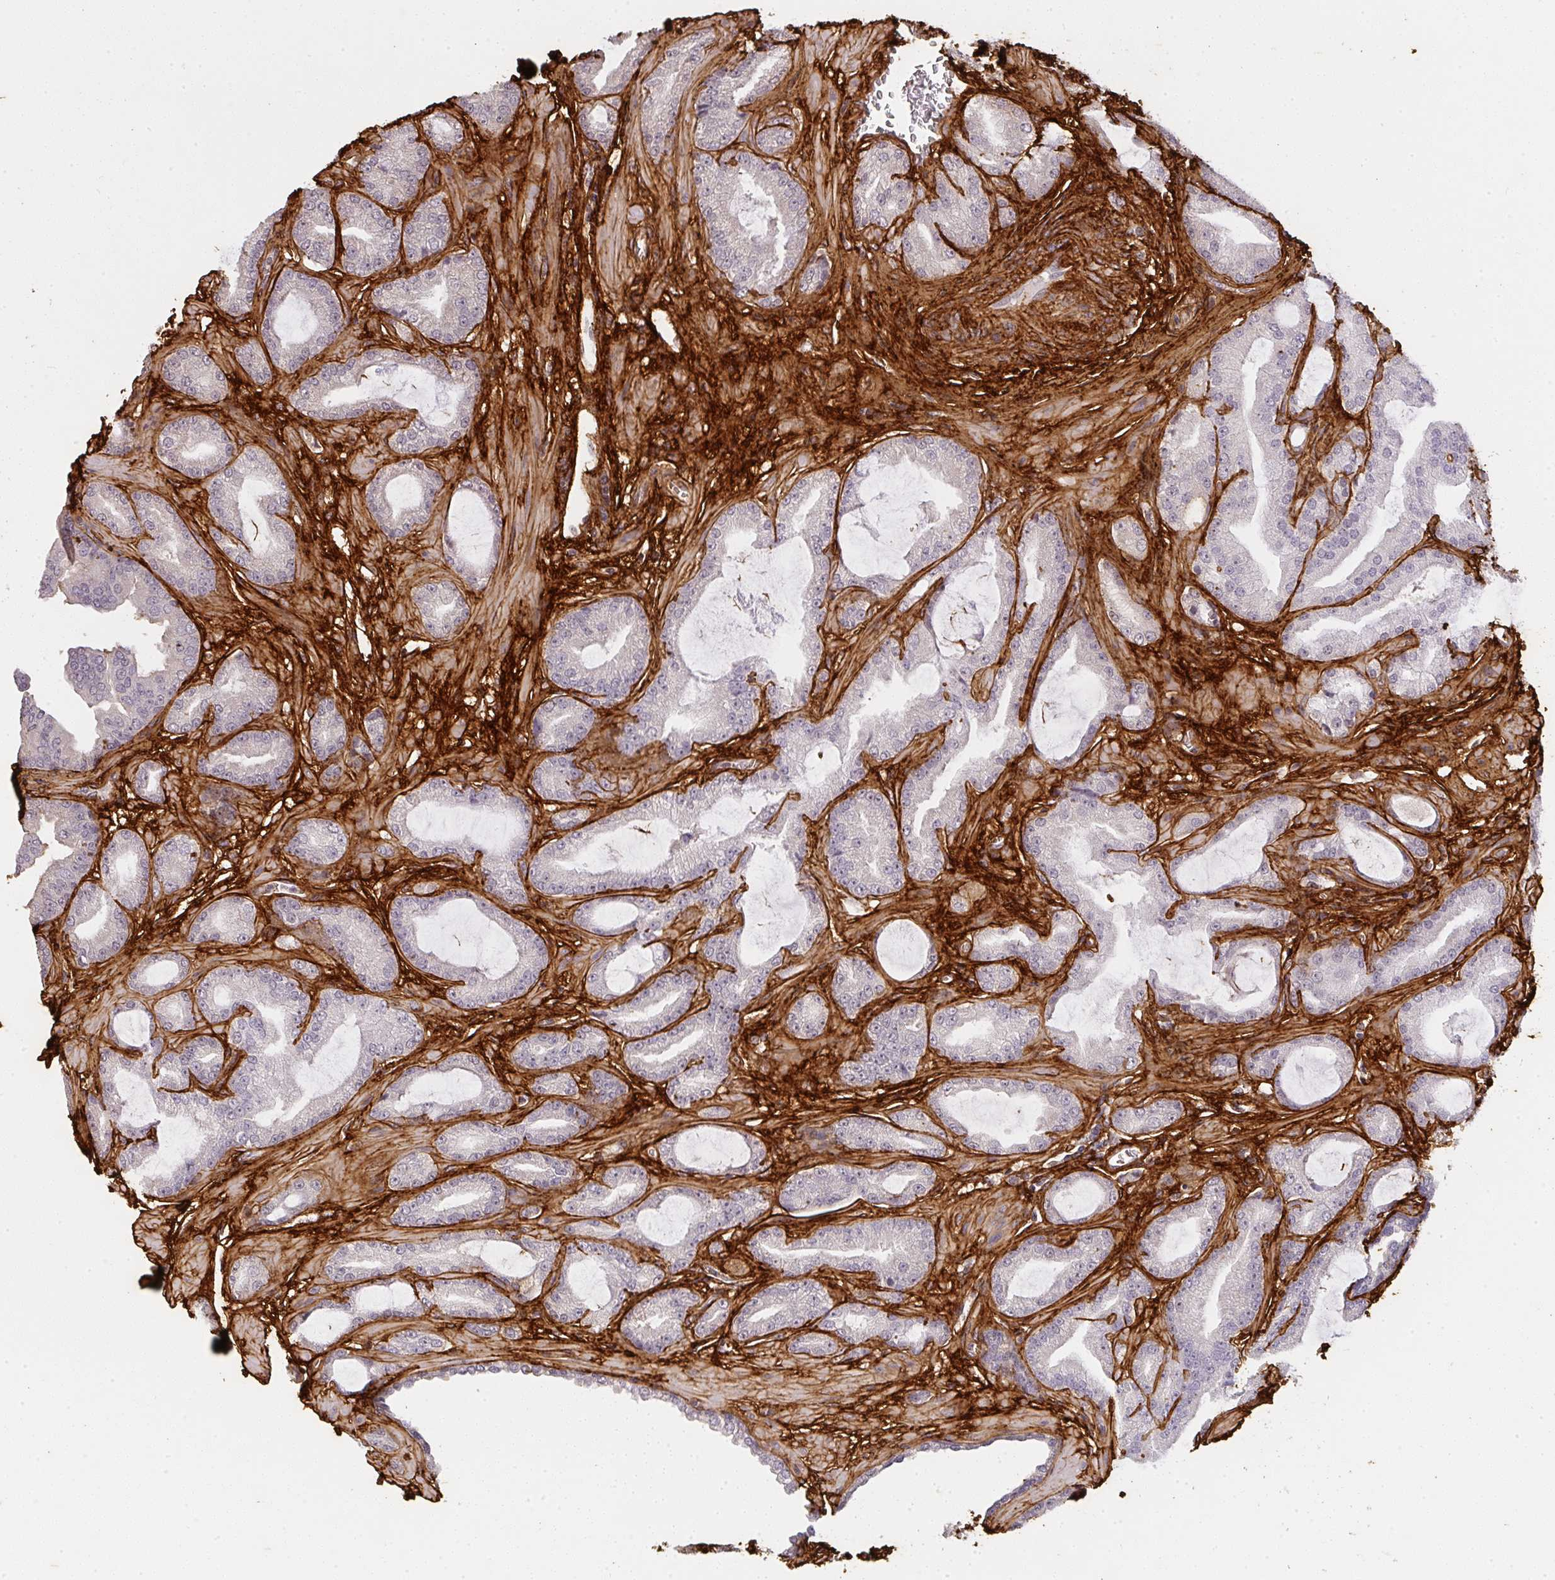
{"staining": {"intensity": "negative", "quantity": "none", "location": "none"}, "tissue": "prostate cancer", "cell_type": "Tumor cells", "image_type": "cancer", "snomed": [{"axis": "morphology", "description": "Adenocarcinoma, High grade"}, {"axis": "topography", "description": "Prostate"}], "caption": "Protein analysis of prostate adenocarcinoma (high-grade) displays no significant staining in tumor cells.", "gene": "COL3A1", "patient": {"sex": "male", "age": 68}}